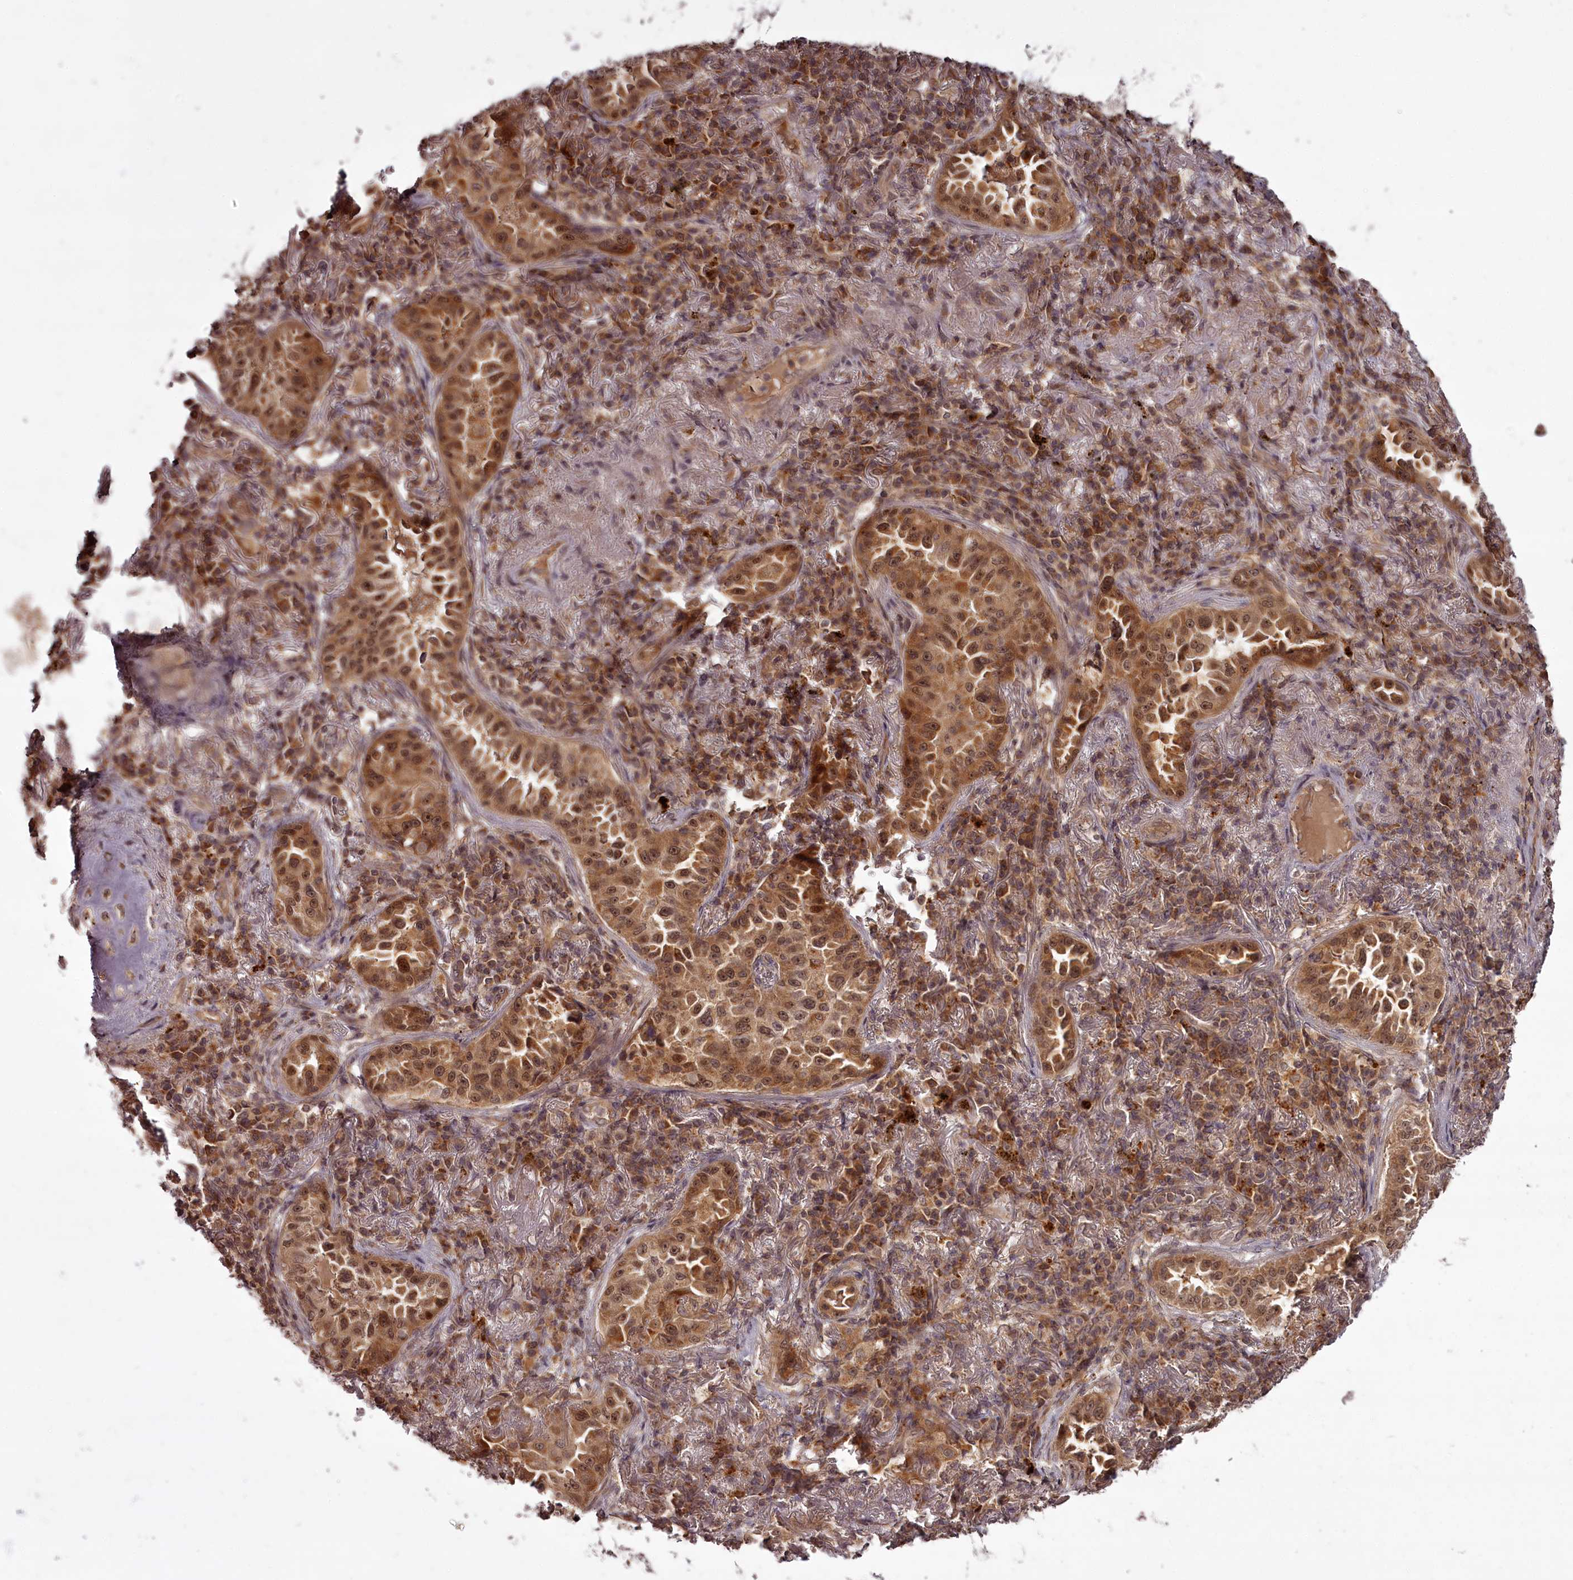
{"staining": {"intensity": "moderate", "quantity": ">75%", "location": "cytoplasmic/membranous,nuclear"}, "tissue": "lung cancer", "cell_type": "Tumor cells", "image_type": "cancer", "snomed": [{"axis": "morphology", "description": "Adenocarcinoma, NOS"}, {"axis": "topography", "description": "Lung"}], "caption": "Immunohistochemical staining of lung adenocarcinoma displays medium levels of moderate cytoplasmic/membranous and nuclear protein staining in about >75% of tumor cells. Immunohistochemistry (ihc) stains the protein of interest in brown and the nuclei are stained blue.", "gene": "PCBP2", "patient": {"sex": "female", "age": 69}}